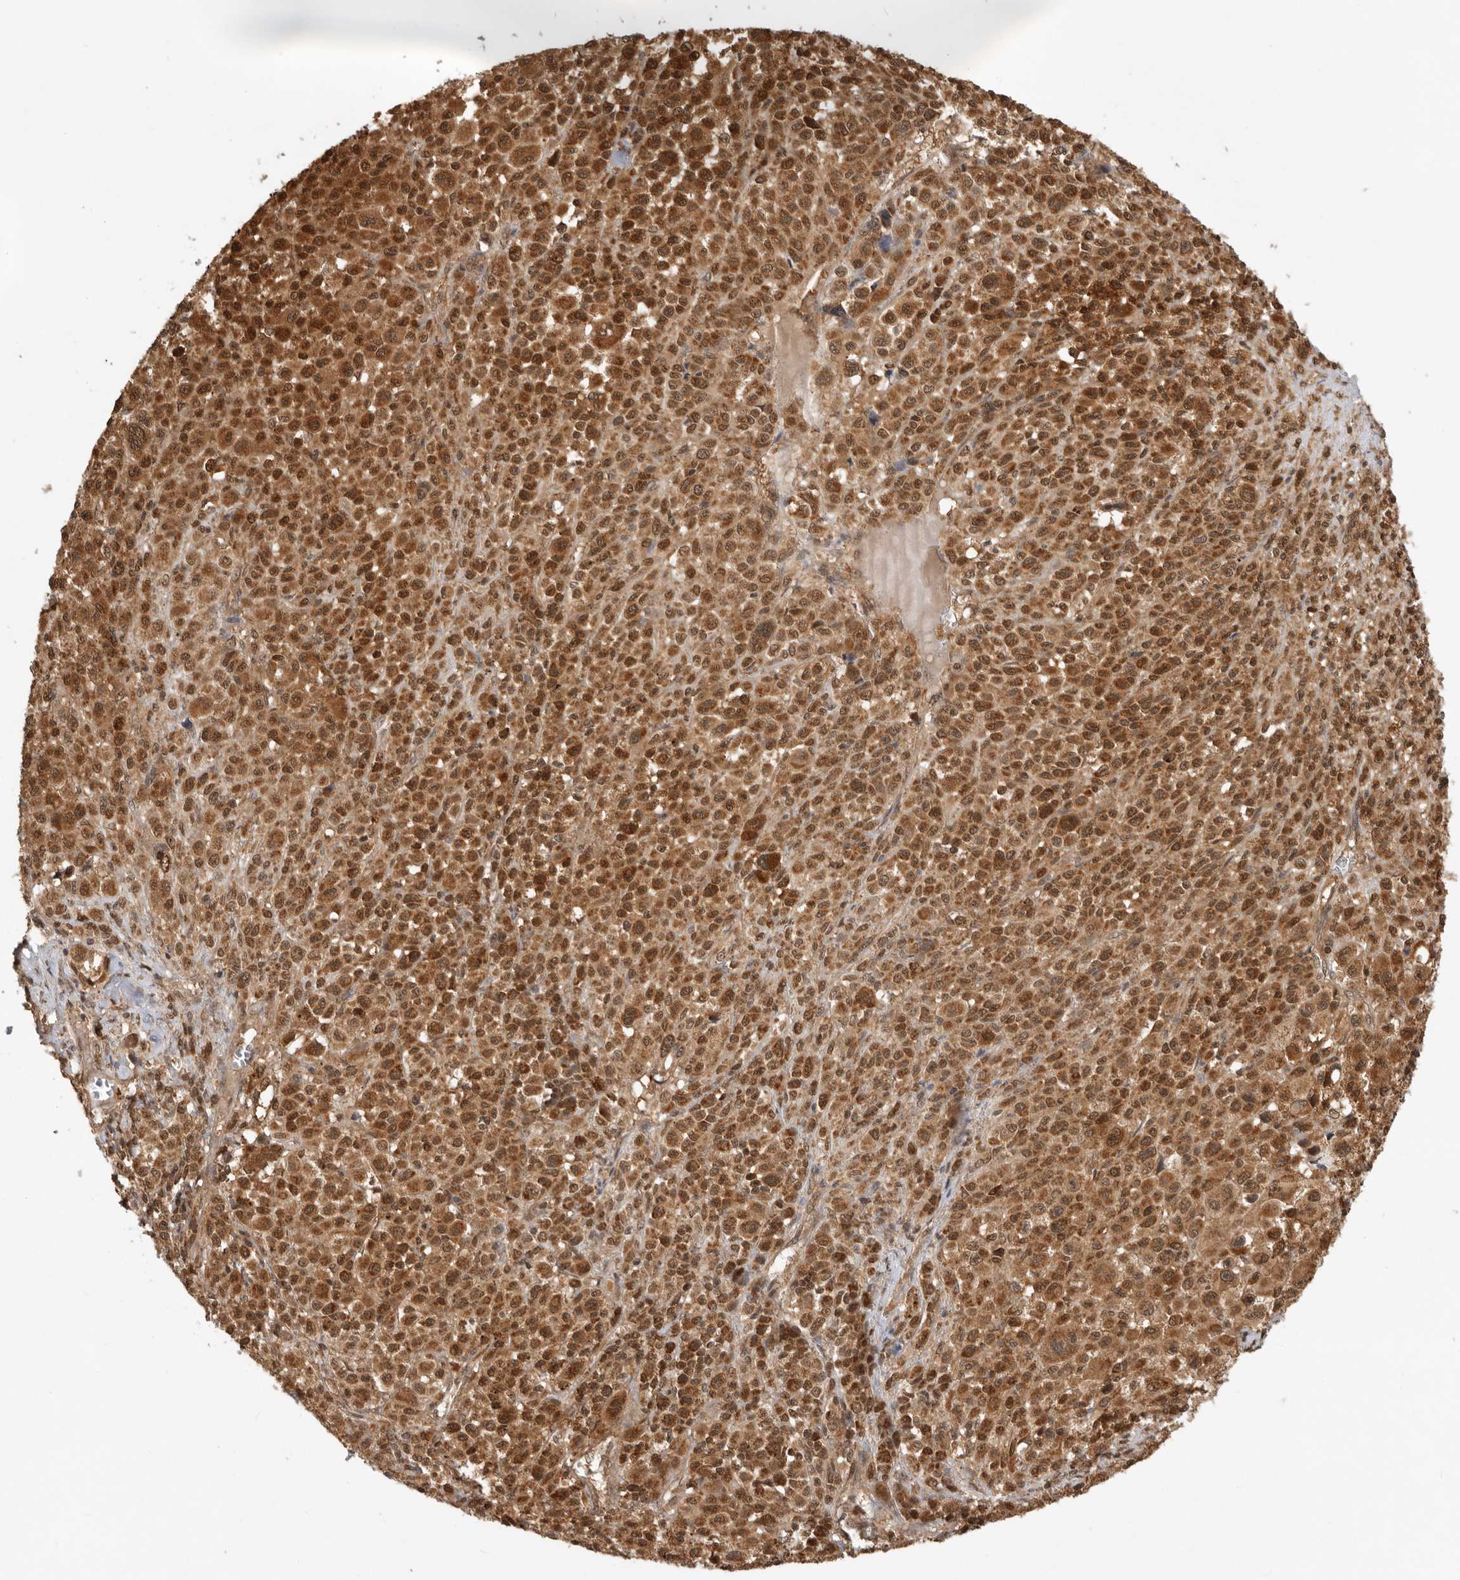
{"staining": {"intensity": "strong", "quantity": ">75%", "location": "cytoplasmic/membranous,nuclear"}, "tissue": "melanoma", "cell_type": "Tumor cells", "image_type": "cancer", "snomed": [{"axis": "morphology", "description": "Malignant melanoma, Metastatic site"}, {"axis": "topography", "description": "Skin"}], "caption": "A brown stain labels strong cytoplasmic/membranous and nuclear expression of a protein in melanoma tumor cells. The staining was performed using DAB to visualize the protein expression in brown, while the nuclei were stained in blue with hematoxylin (Magnification: 20x).", "gene": "ADPRS", "patient": {"sex": "female", "age": 74}}